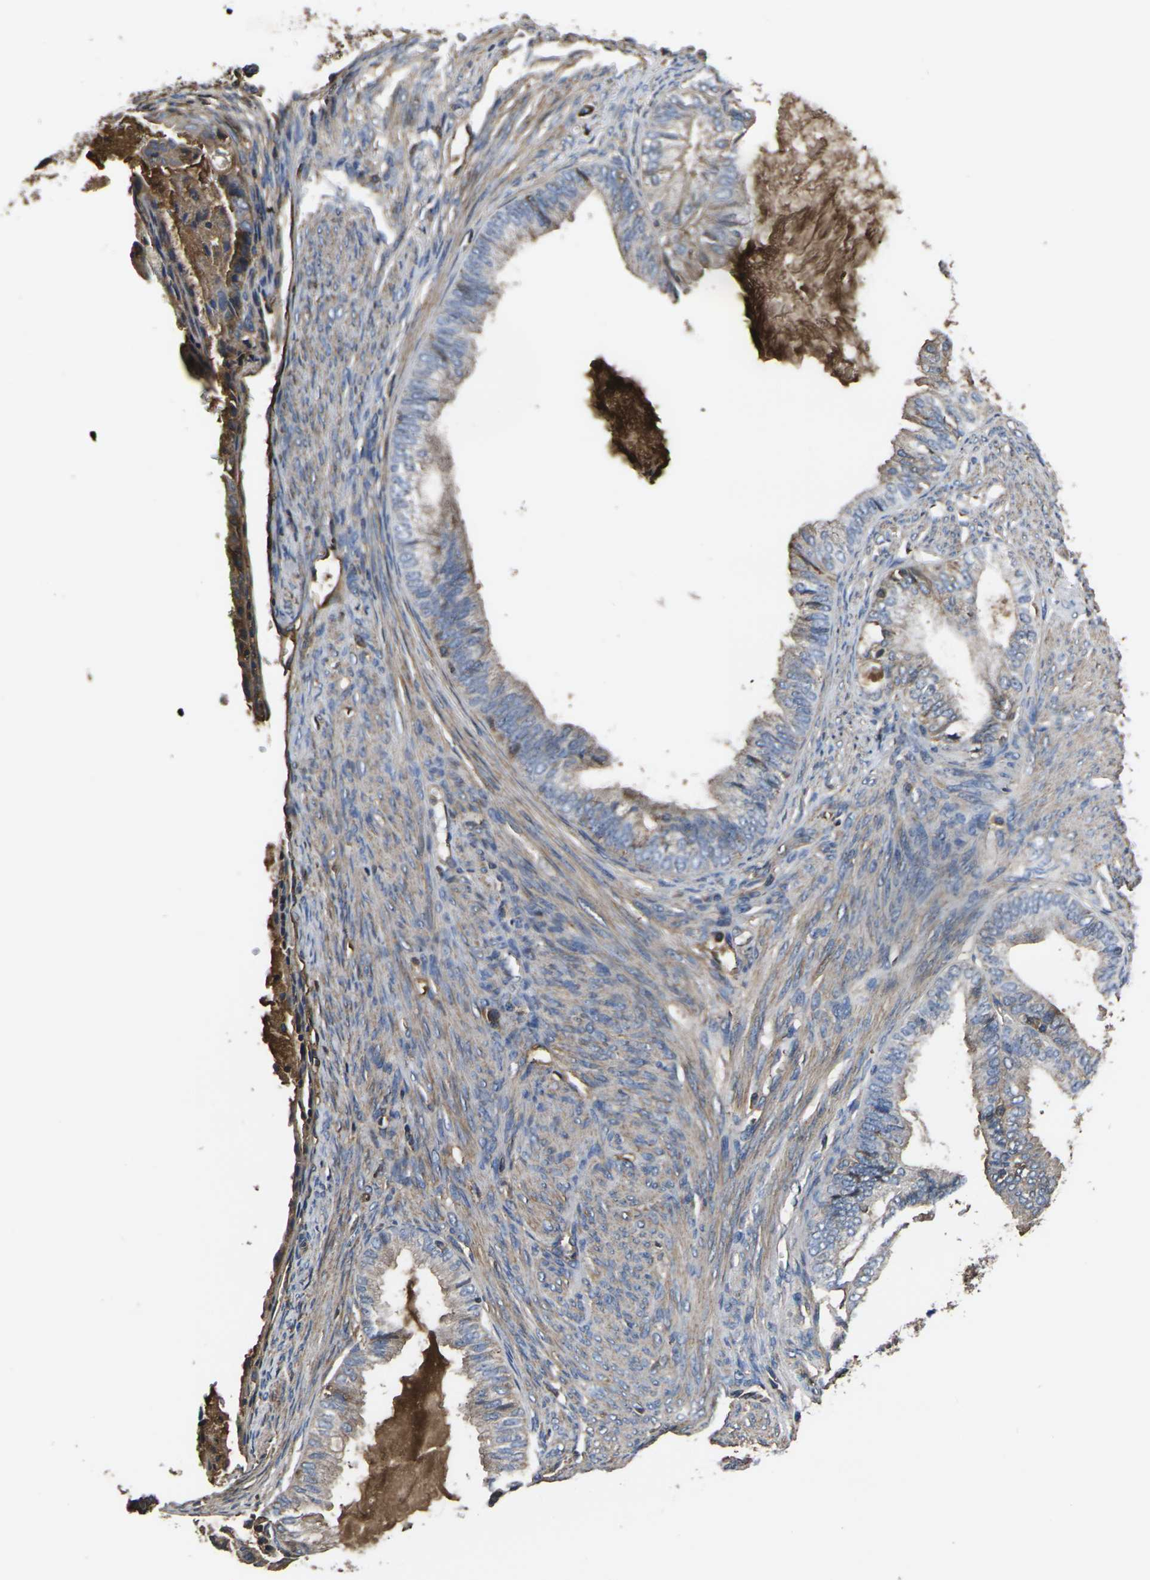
{"staining": {"intensity": "weak", "quantity": ">75%", "location": "cytoplasmic/membranous"}, "tissue": "endometrial cancer", "cell_type": "Tumor cells", "image_type": "cancer", "snomed": [{"axis": "morphology", "description": "Adenocarcinoma, NOS"}, {"axis": "topography", "description": "Endometrium"}], "caption": "Tumor cells display low levels of weak cytoplasmic/membranous staining in about >75% of cells in endometrial adenocarcinoma.", "gene": "HSPG2", "patient": {"sex": "female", "age": 86}}